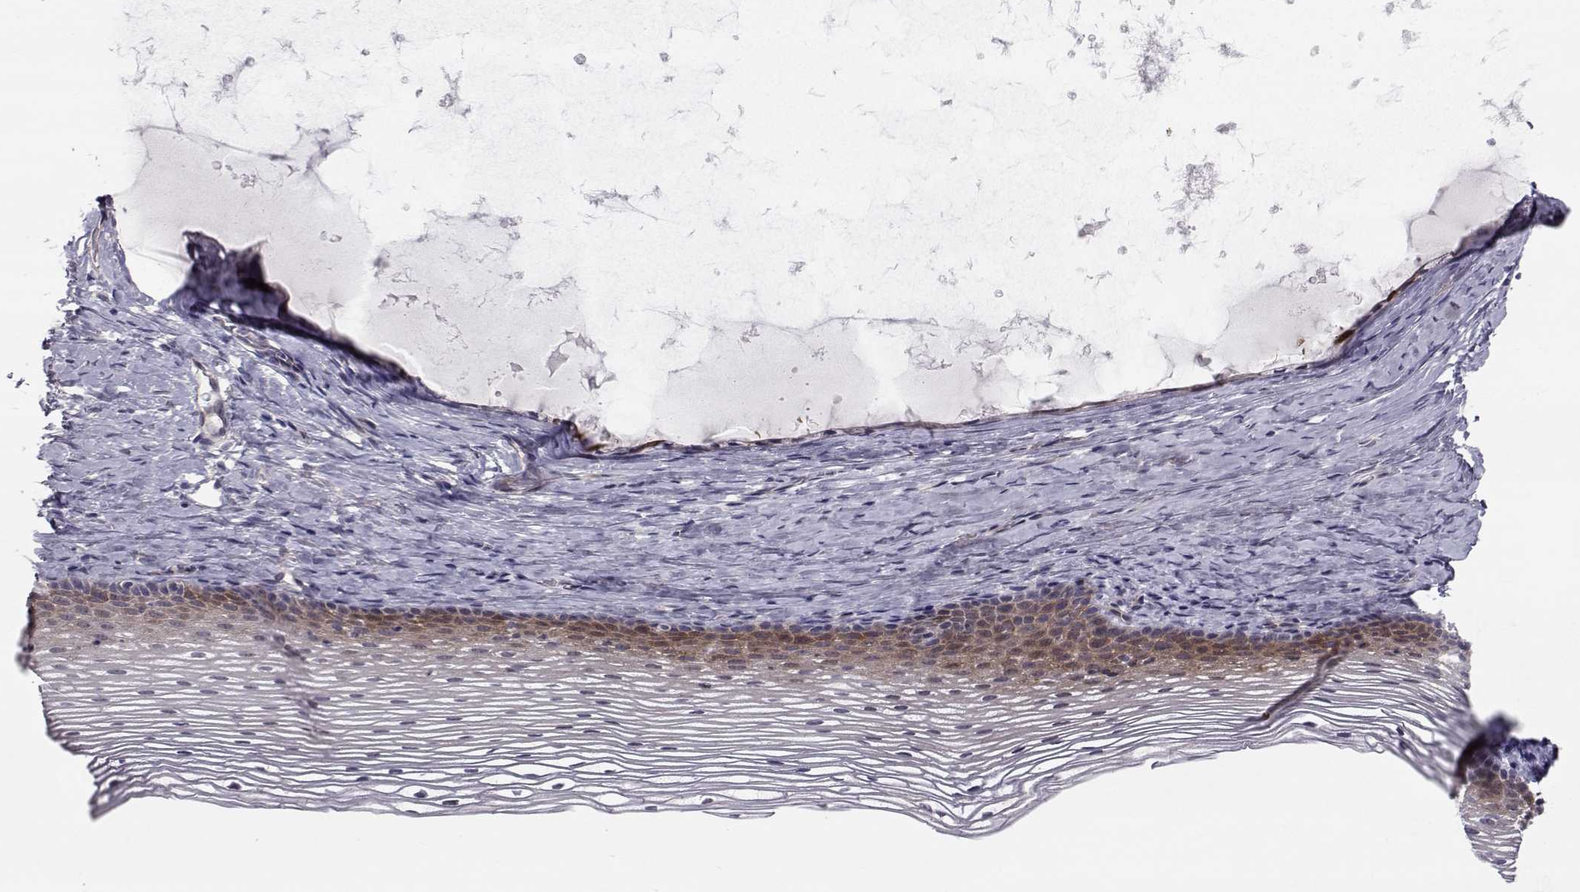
{"staining": {"intensity": "negative", "quantity": "none", "location": "none"}, "tissue": "cervix", "cell_type": "Glandular cells", "image_type": "normal", "snomed": [{"axis": "morphology", "description": "Normal tissue, NOS"}, {"axis": "topography", "description": "Cervix"}], "caption": "IHC of unremarkable cervix reveals no positivity in glandular cells. (Stains: DAB (3,3'-diaminobenzidine) immunohistochemistry with hematoxylin counter stain, Microscopy: brightfield microscopy at high magnification).", "gene": "HSP90AB1", "patient": {"sex": "female", "age": 39}}